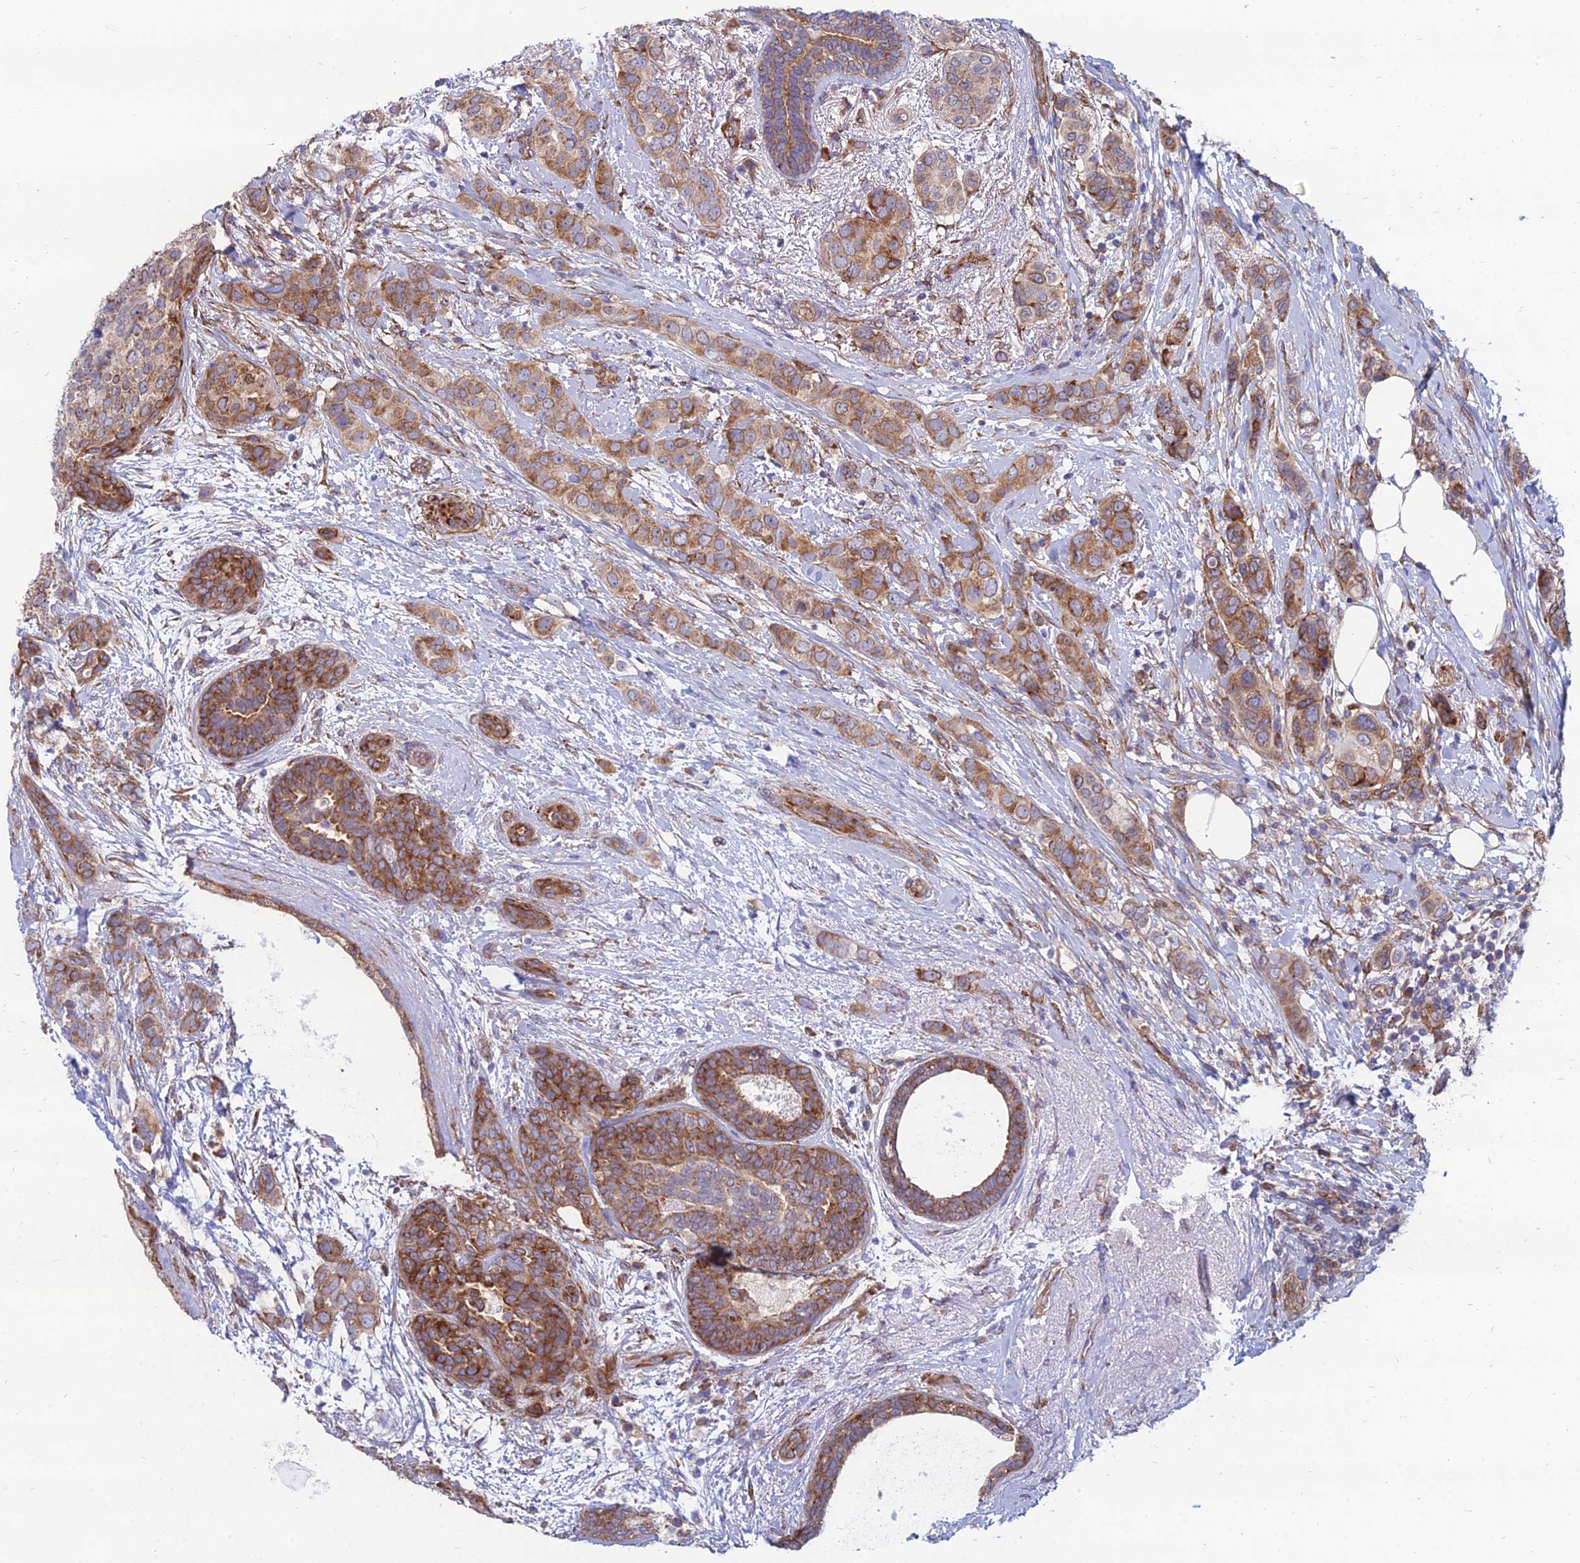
{"staining": {"intensity": "strong", "quantity": ">75%", "location": "cytoplasmic/membranous"}, "tissue": "breast cancer", "cell_type": "Tumor cells", "image_type": "cancer", "snomed": [{"axis": "morphology", "description": "Lobular carcinoma"}, {"axis": "topography", "description": "Breast"}], "caption": "This is a micrograph of IHC staining of lobular carcinoma (breast), which shows strong positivity in the cytoplasmic/membranous of tumor cells.", "gene": "TXLNA", "patient": {"sex": "female", "age": 51}}